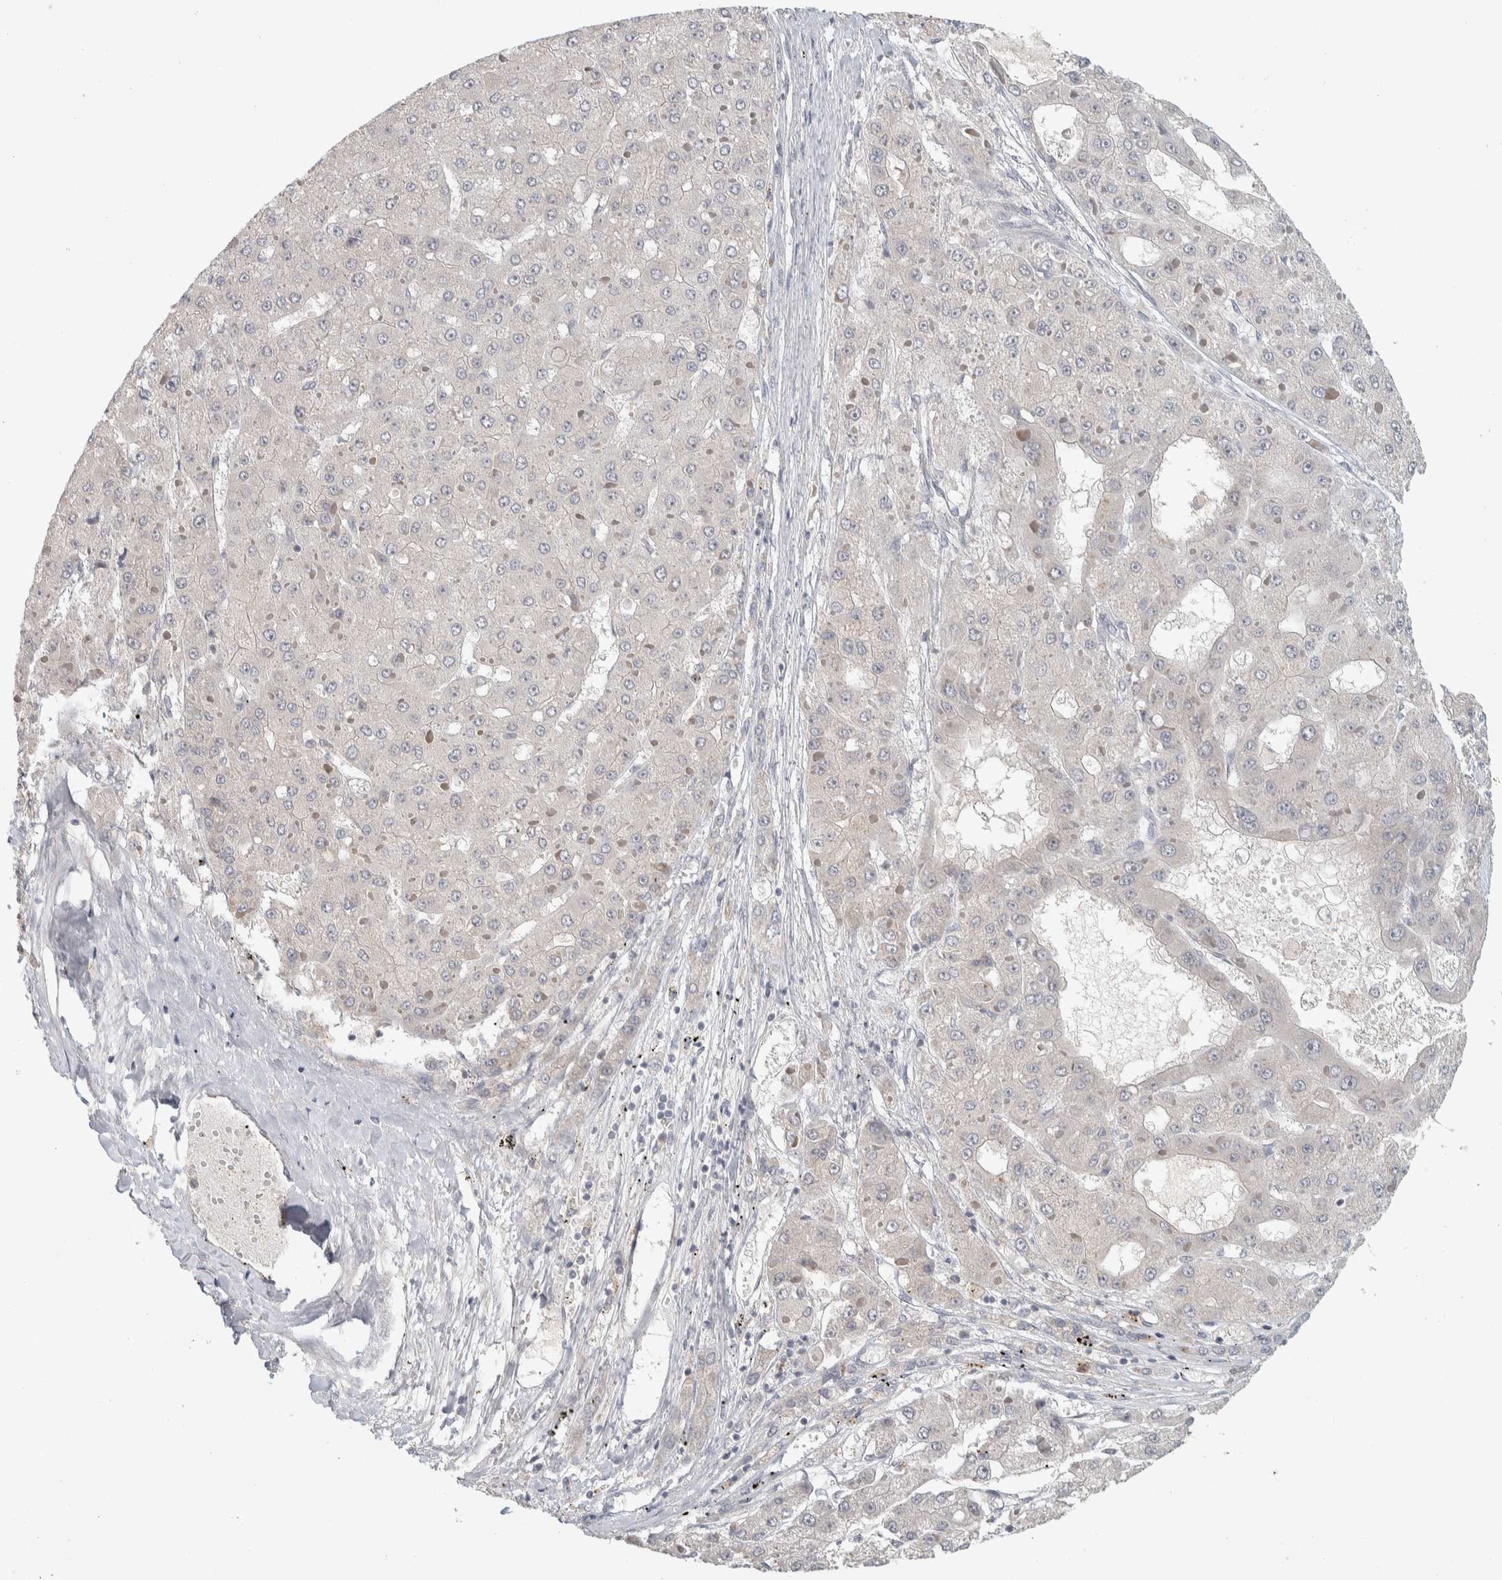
{"staining": {"intensity": "negative", "quantity": "none", "location": "none"}, "tissue": "liver cancer", "cell_type": "Tumor cells", "image_type": "cancer", "snomed": [{"axis": "morphology", "description": "Carcinoma, Hepatocellular, NOS"}, {"axis": "topography", "description": "Liver"}], "caption": "High magnification brightfield microscopy of hepatocellular carcinoma (liver) stained with DAB (brown) and counterstained with hematoxylin (blue): tumor cells show no significant expression.", "gene": "AFP", "patient": {"sex": "female", "age": 73}}